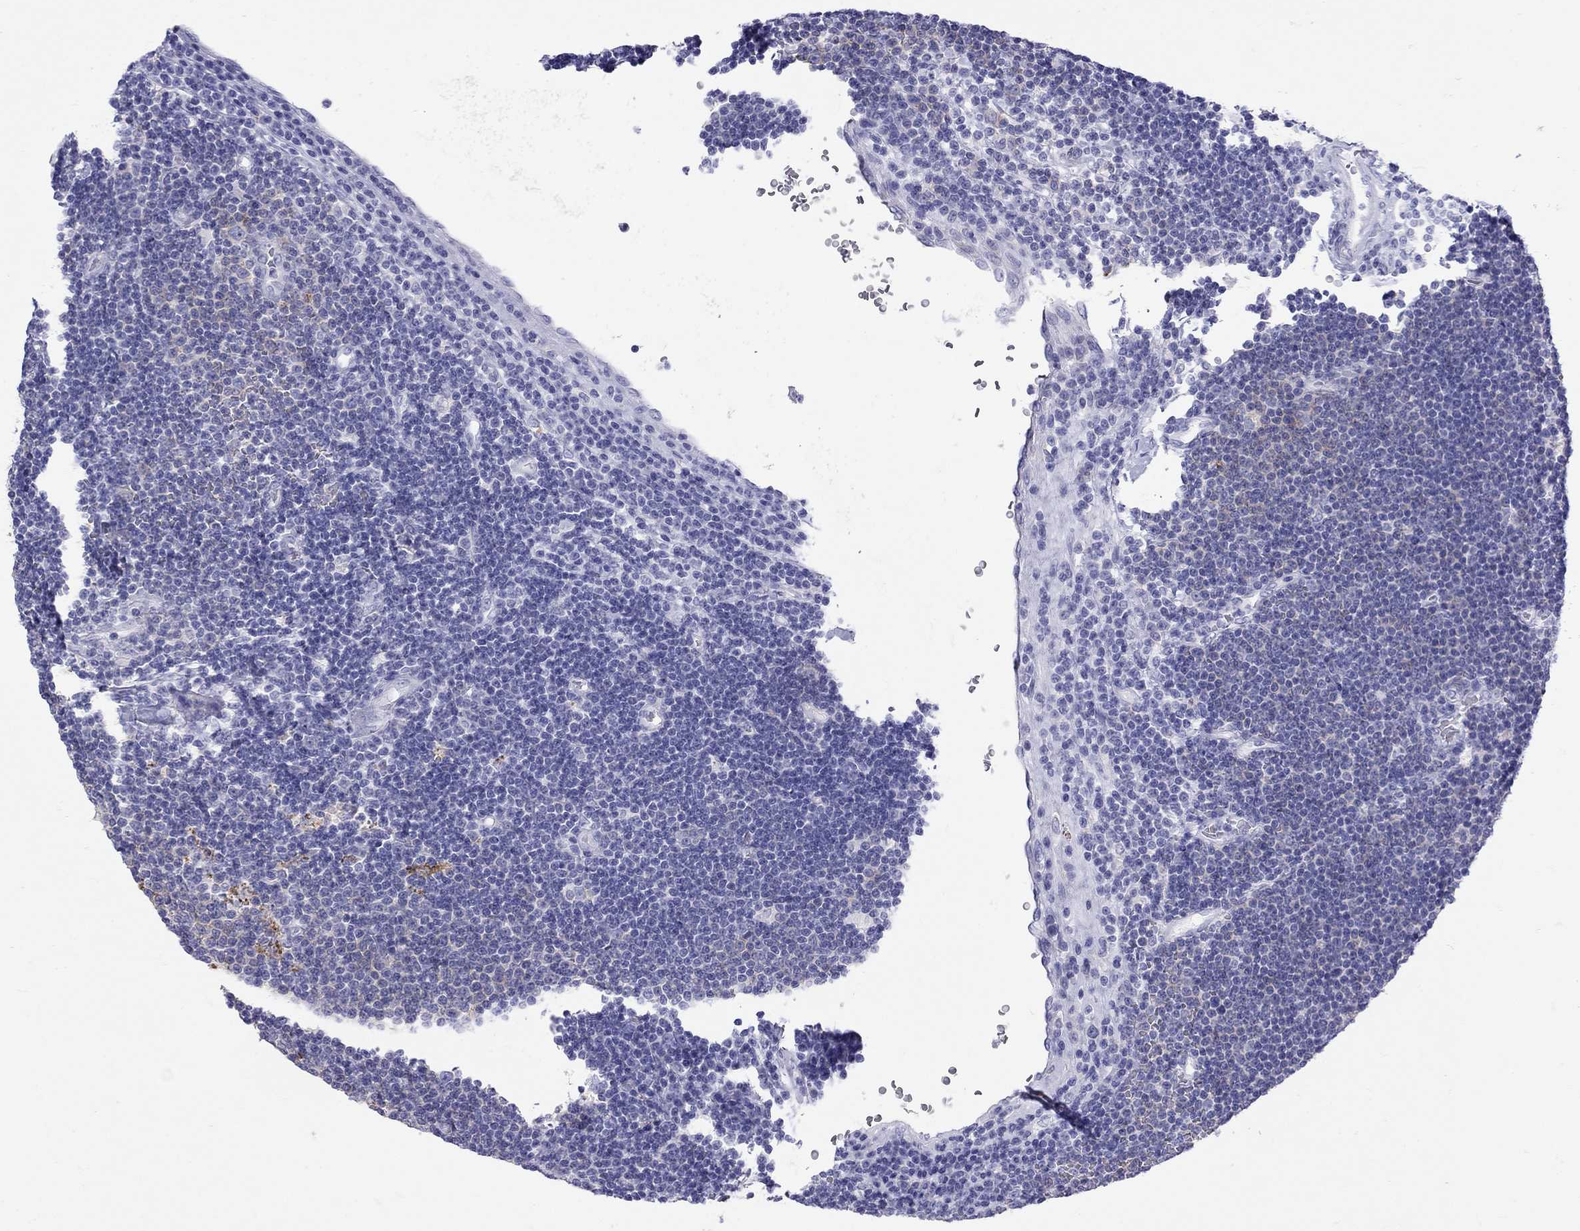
{"staining": {"intensity": "negative", "quantity": "none", "location": "none"}, "tissue": "lymphoma", "cell_type": "Tumor cells", "image_type": "cancer", "snomed": [{"axis": "morphology", "description": "Malignant lymphoma, non-Hodgkin's type, Low grade"}, {"axis": "topography", "description": "Brain"}], "caption": "This is an immunohistochemistry image of human lymphoma. There is no staining in tumor cells.", "gene": "HLA-DQB2", "patient": {"sex": "female", "age": 66}}